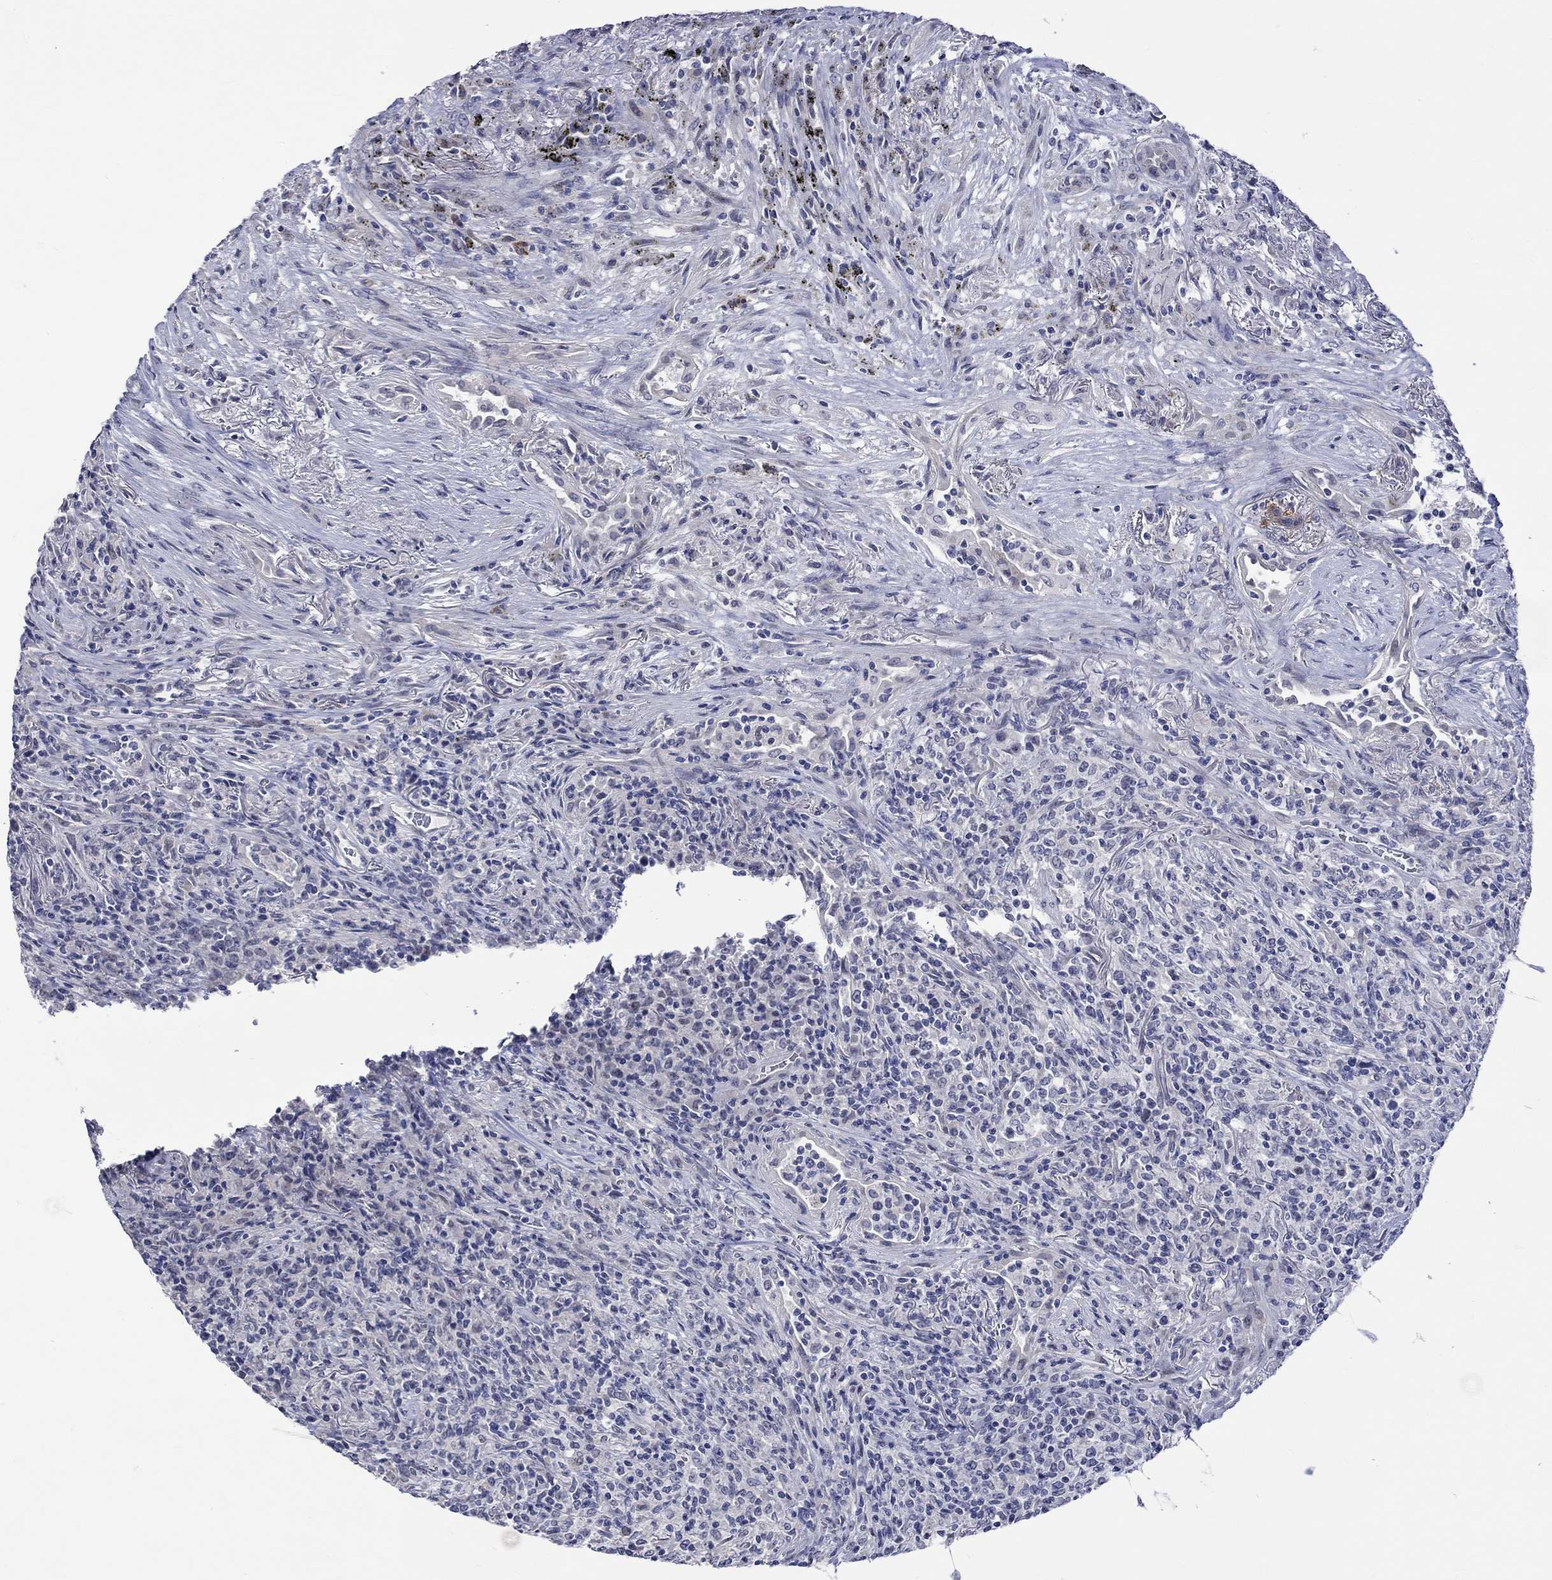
{"staining": {"intensity": "negative", "quantity": "none", "location": "none"}, "tissue": "lymphoma", "cell_type": "Tumor cells", "image_type": "cancer", "snomed": [{"axis": "morphology", "description": "Malignant lymphoma, non-Hodgkin's type, High grade"}, {"axis": "topography", "description": "Lung"}], "caption": "Malignant lymphoma, non-Hodgkin's type (high-grade) was stained to show a protein in brown. There is no significant positivity in tumor cells. (Brightfield microscopy of DAB IHC at high magnification).", "gene": "CRYAB", "patient": {"sex": "male", "age": 79}}